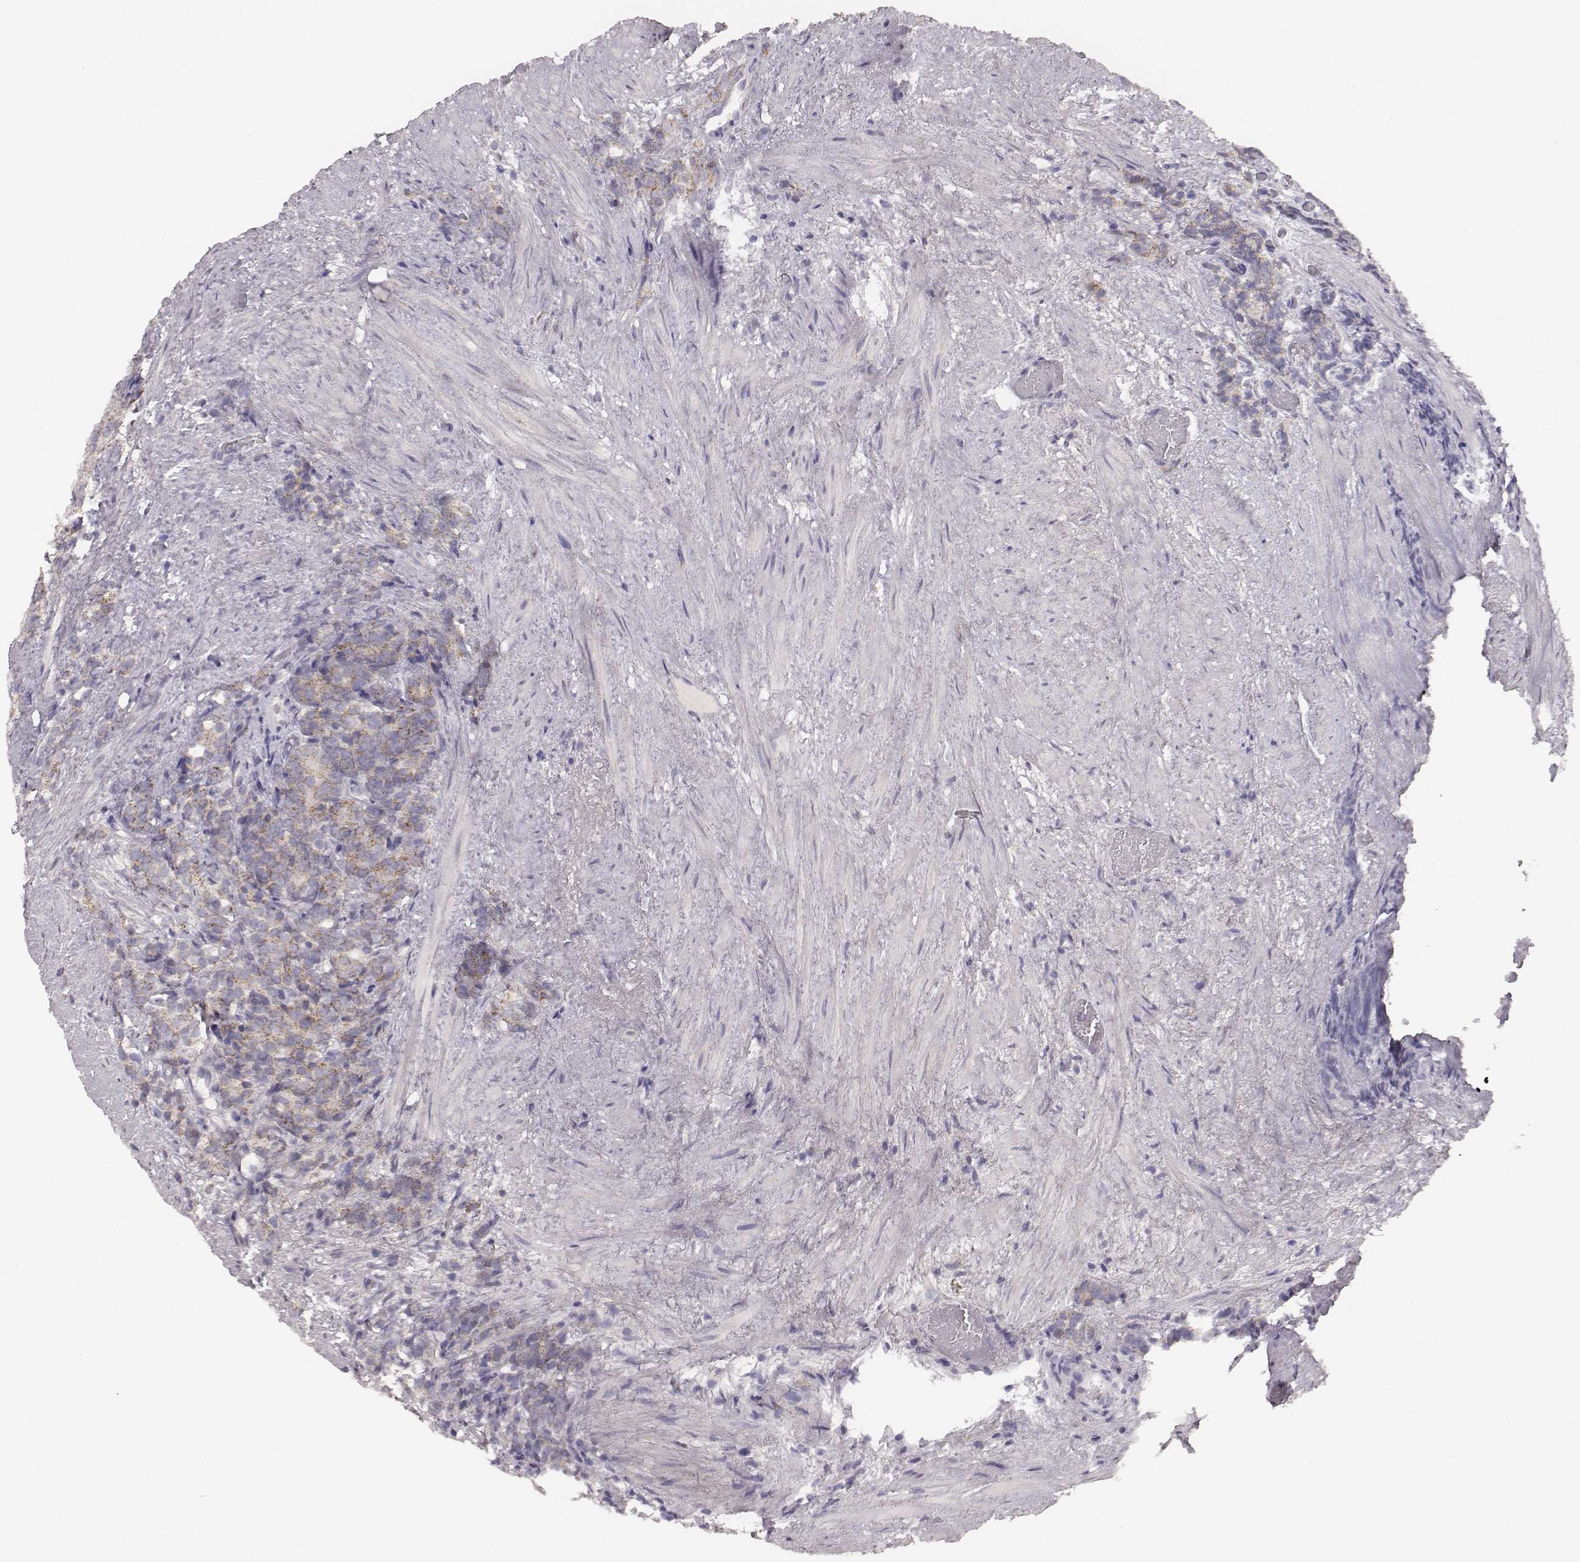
{"staining": {"intensity": "moderate", "quantity": ">75%", "location": "cytoplasmic/membranous"}, "tissue": "prostate cancer", "cell_type": "Tumor cells", "image_type": "cancer", "snomed": [{"axis": "morphology", "description": "Adenocarcinoma, High grade"}, {"axis": "topography", "description": "Prostate"}], "caption": "High-grade adenocarcinoma (prostate) stained with a protein marker exhibits moderate staining in tumor cells.", "gene": "ABCD3", "patient": {"sex": "male", "age": 84}}